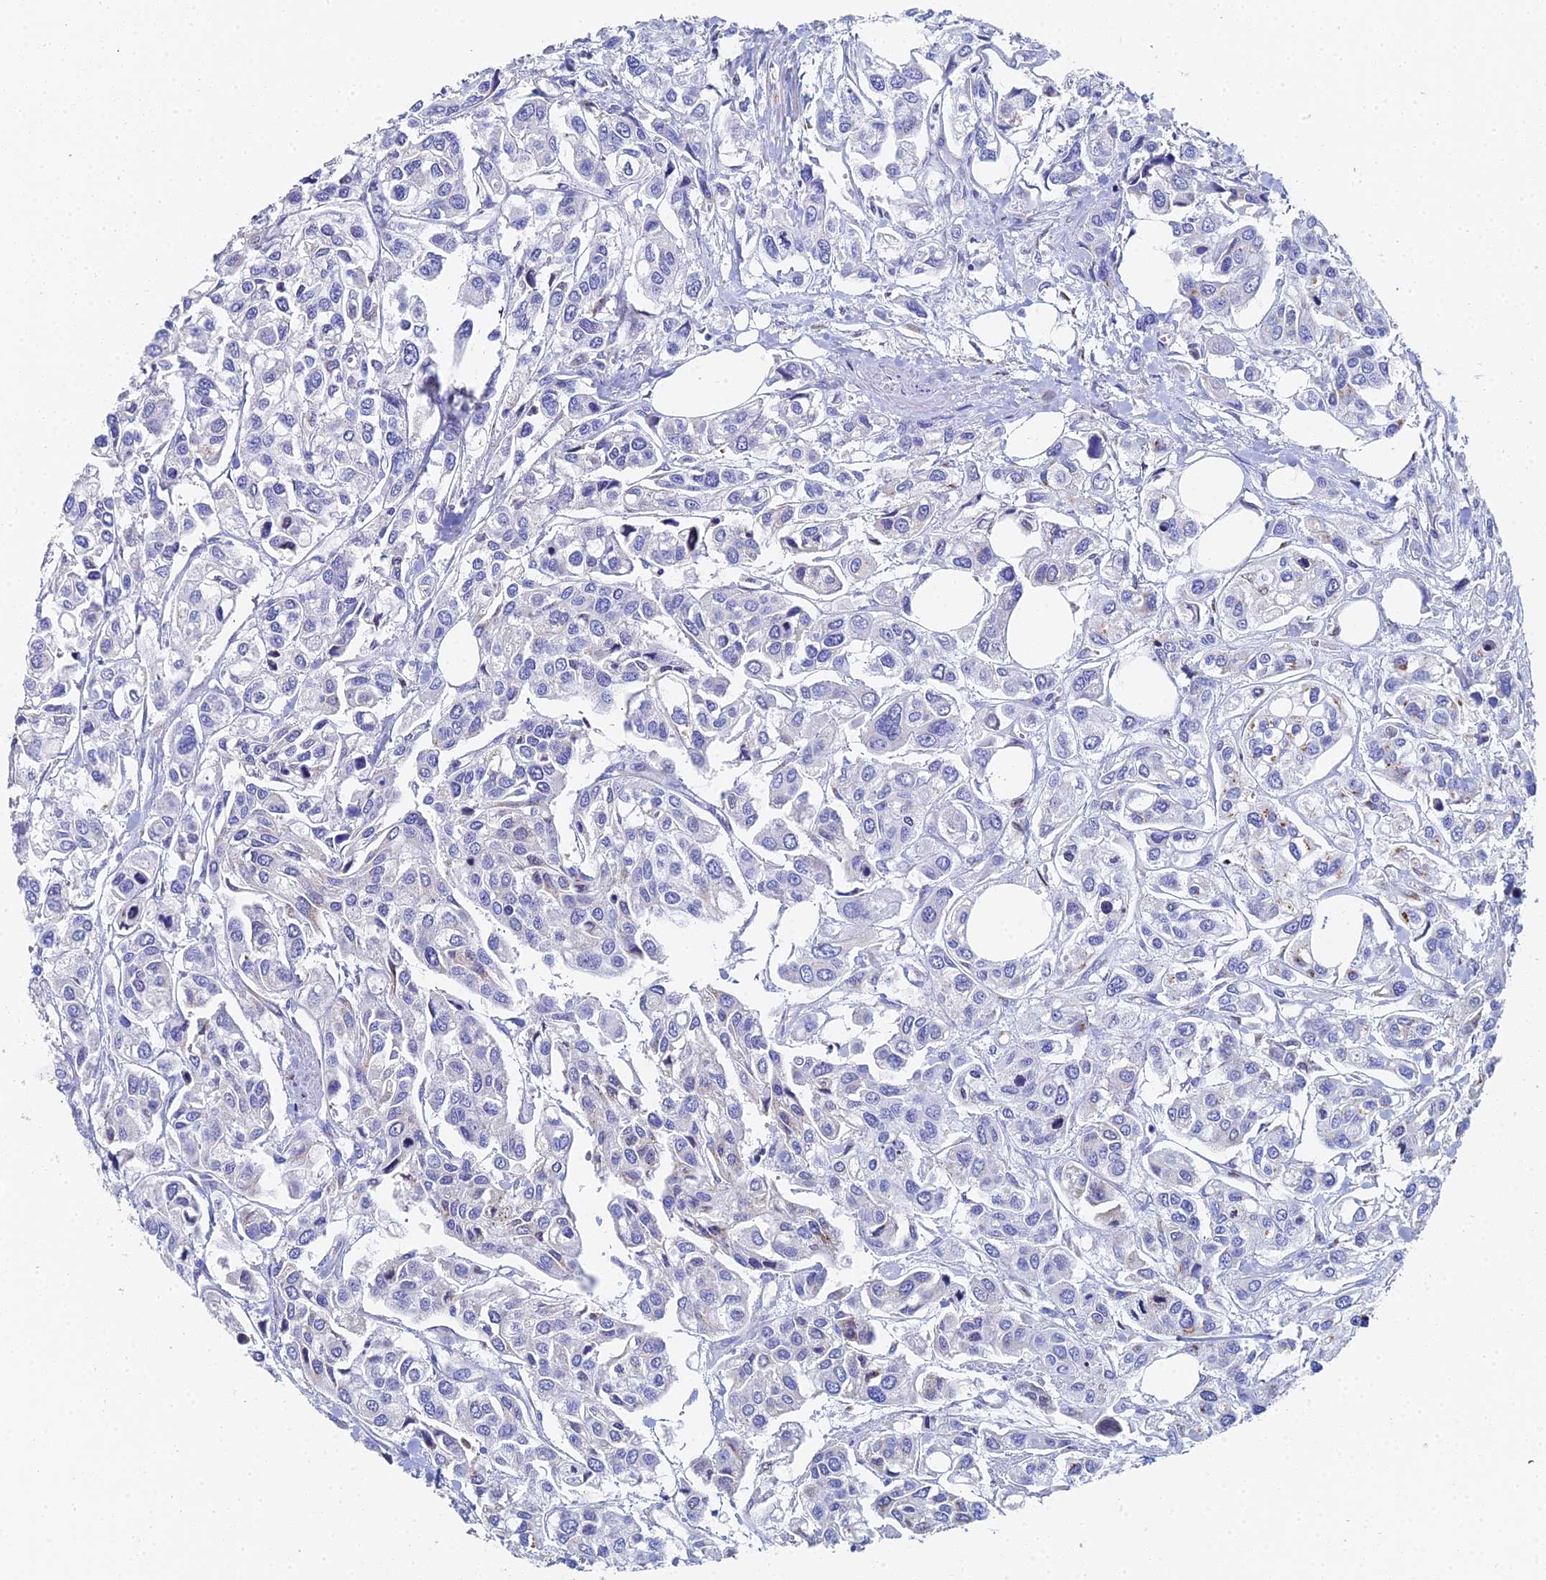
{"staining": {"intensity": "weak", "quantity": "<25%", "location": "cytoplasmic/membranous"}, "tissue": "urothelial cancer", "cell_type": "Tumor cells", "image_type": "cancer", "snomed": [{"axis": "morphology", "description": "Urothelial carcinoma, High grade"}, {"axis": "topography", "description": "Urinary bladder"}], "caption": "Tumor cells are negative for brown protein staining in urothelial cancer.", "gene": "ENSG00000268674", "patient": {"sex": "male", "age": 67}}